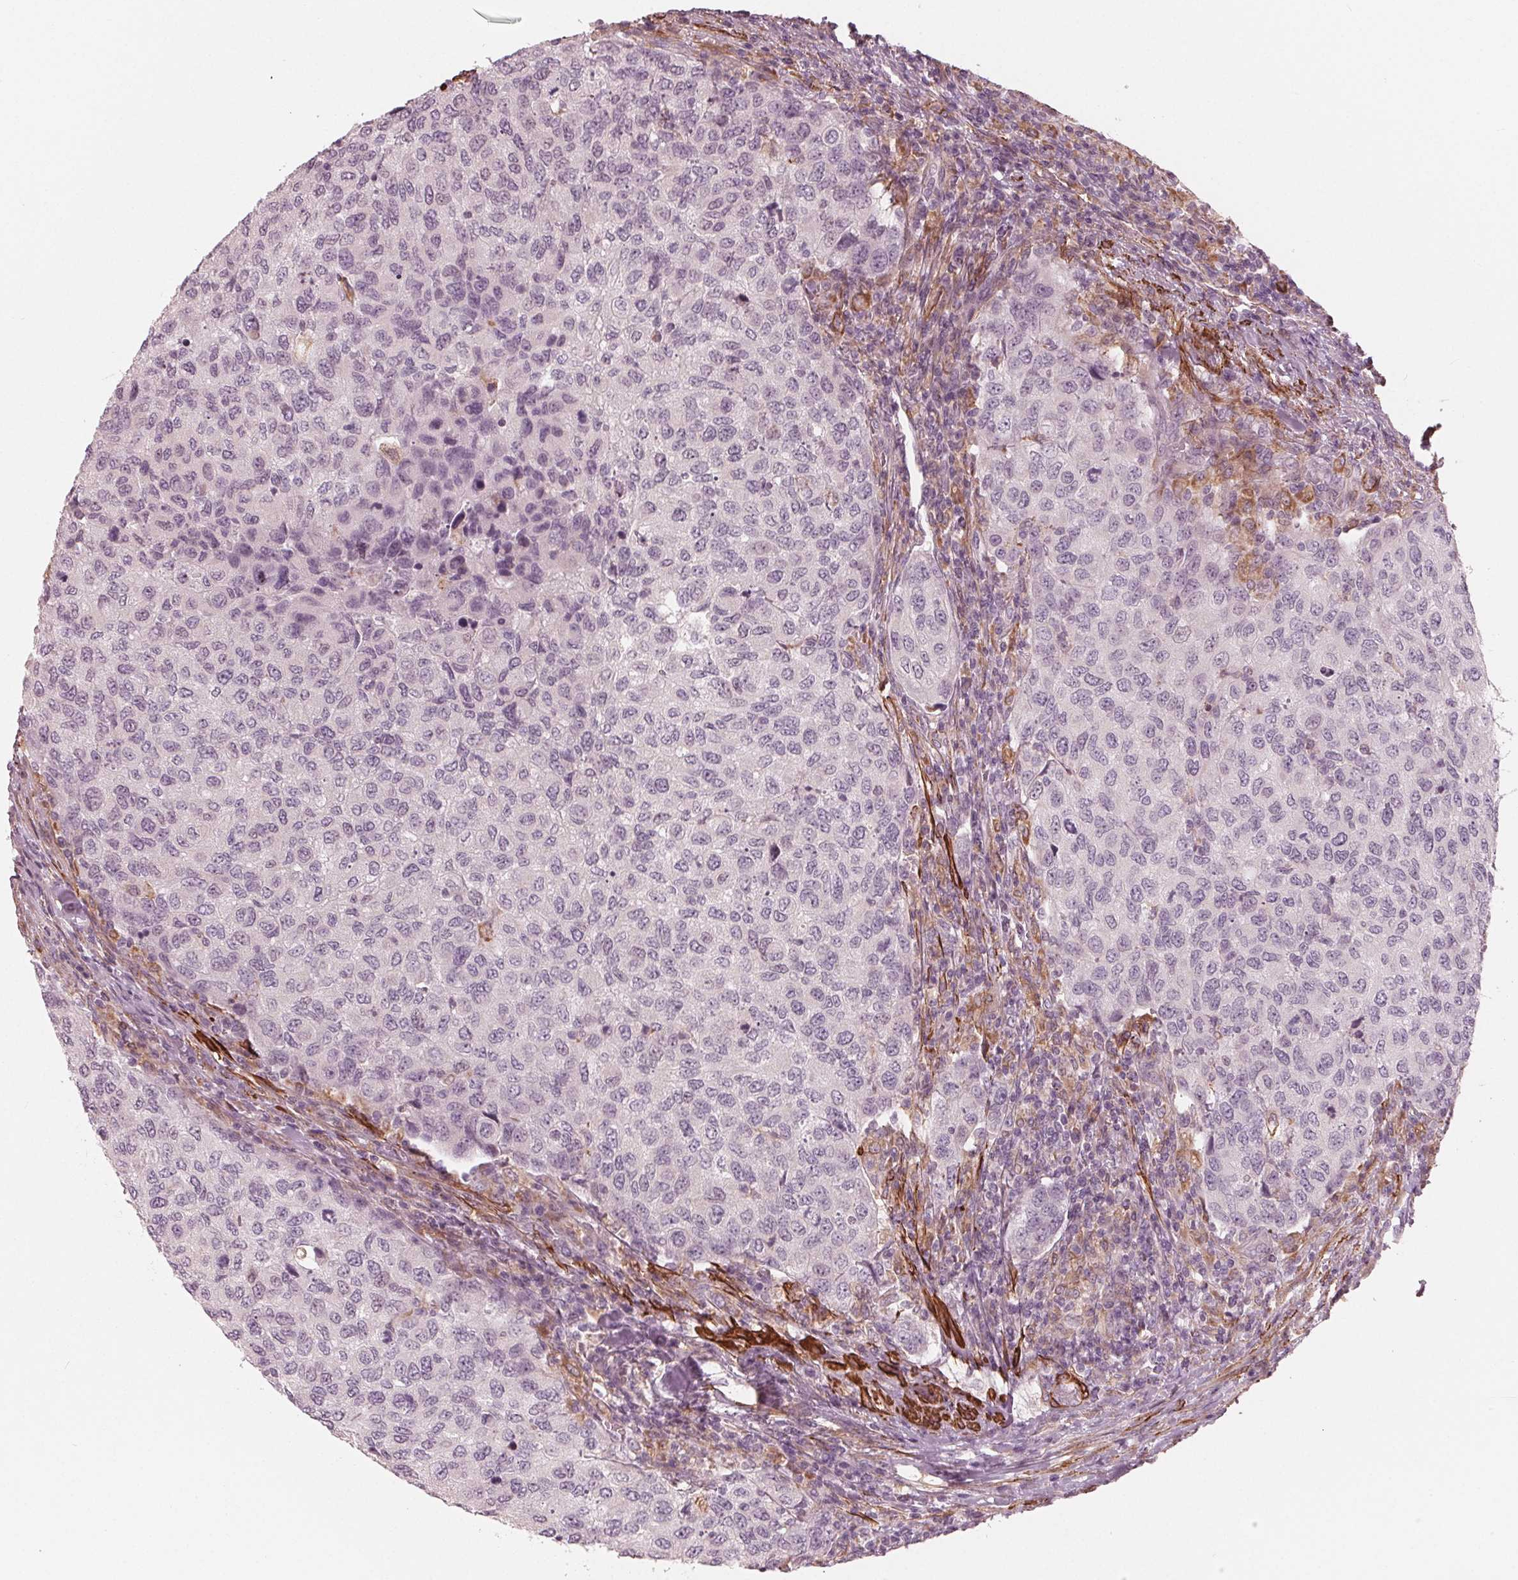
{"staining": {"intensity": "negative", "quantity": "none", "location": "none"}, "tissue": "urothelial cancer", "cell_type": "Tumor cells", "image_type": "cancer", "snomed": [{"axis": "morphology", "description": "Urothelial carcinoma, High grade"}, {"axis": "topography", "description": "Urinary bladder"}], "caption": "DAB (3,3'-diaminobenzidine) immunohistochemical staining of urothelial cancer exhibits no significant staining in tumor cells. The staining is performed using DAB brown chromogen with nuclei counter-stained in using hematoxylin.", "gene": "MIER3", "patient": {"sex": "female", "age": 78}}